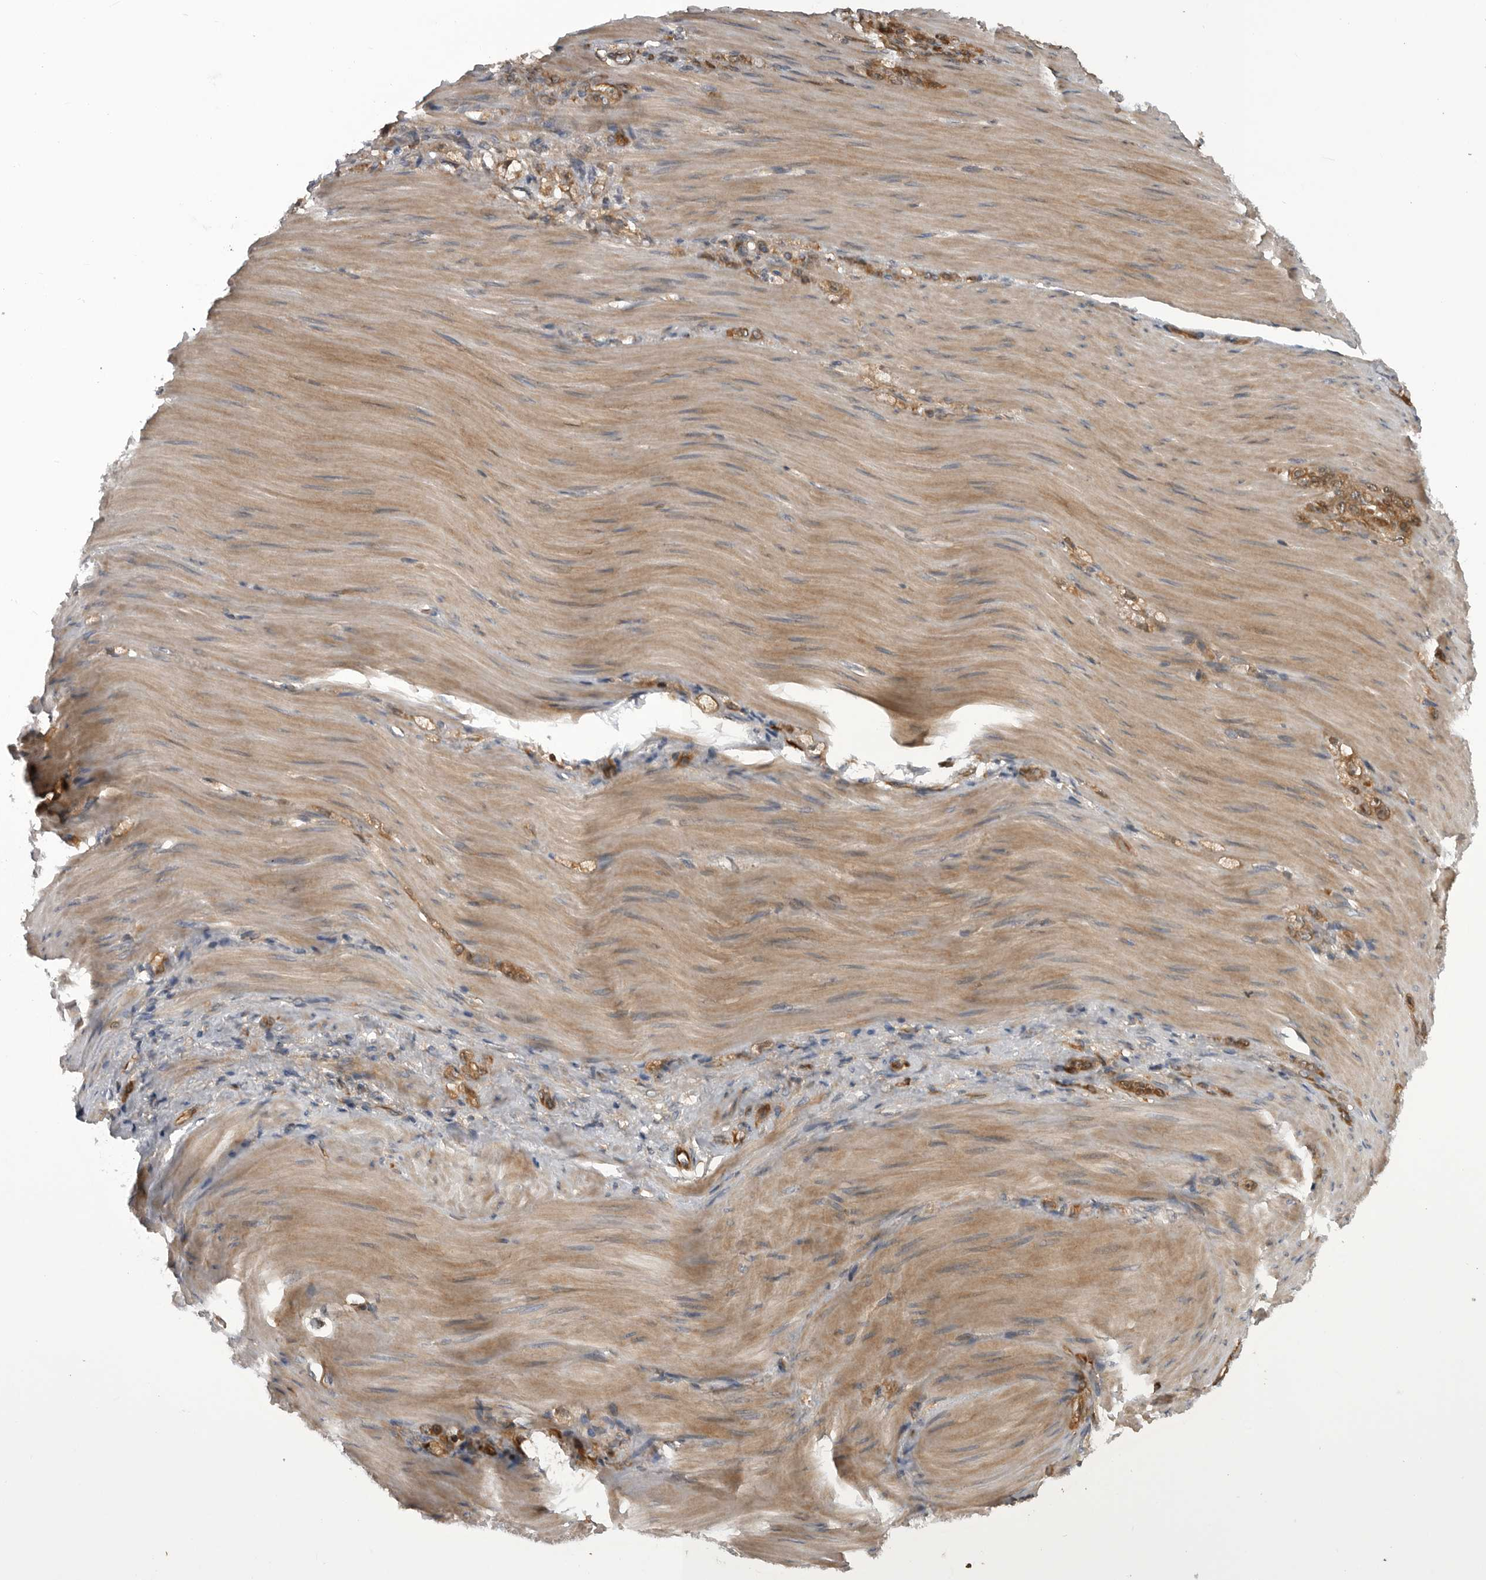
{"staining": {"intensity": "moderate", "quantity": ">75%", "location": "cytoplasmic/membranous"}, "tissue": "stomach cancer", "cell_type": "Tumor cells", "image_type": "cancer", "snomed": [{"axis": "morphology", "description": "Normal tissue, NOS"}, {"axis": "morphology", "description": "Adenocarcinoma, NOS"}, {"axis": "topography", "description": "Stomach"}], "caption": "Human stomach cancer (adenocarcinoma) stained with a protein marker demonstrates moderate staining in tumor cells.", "gene": "RAB3GAP2", "patient": {"sex": "male", "age": 82}}